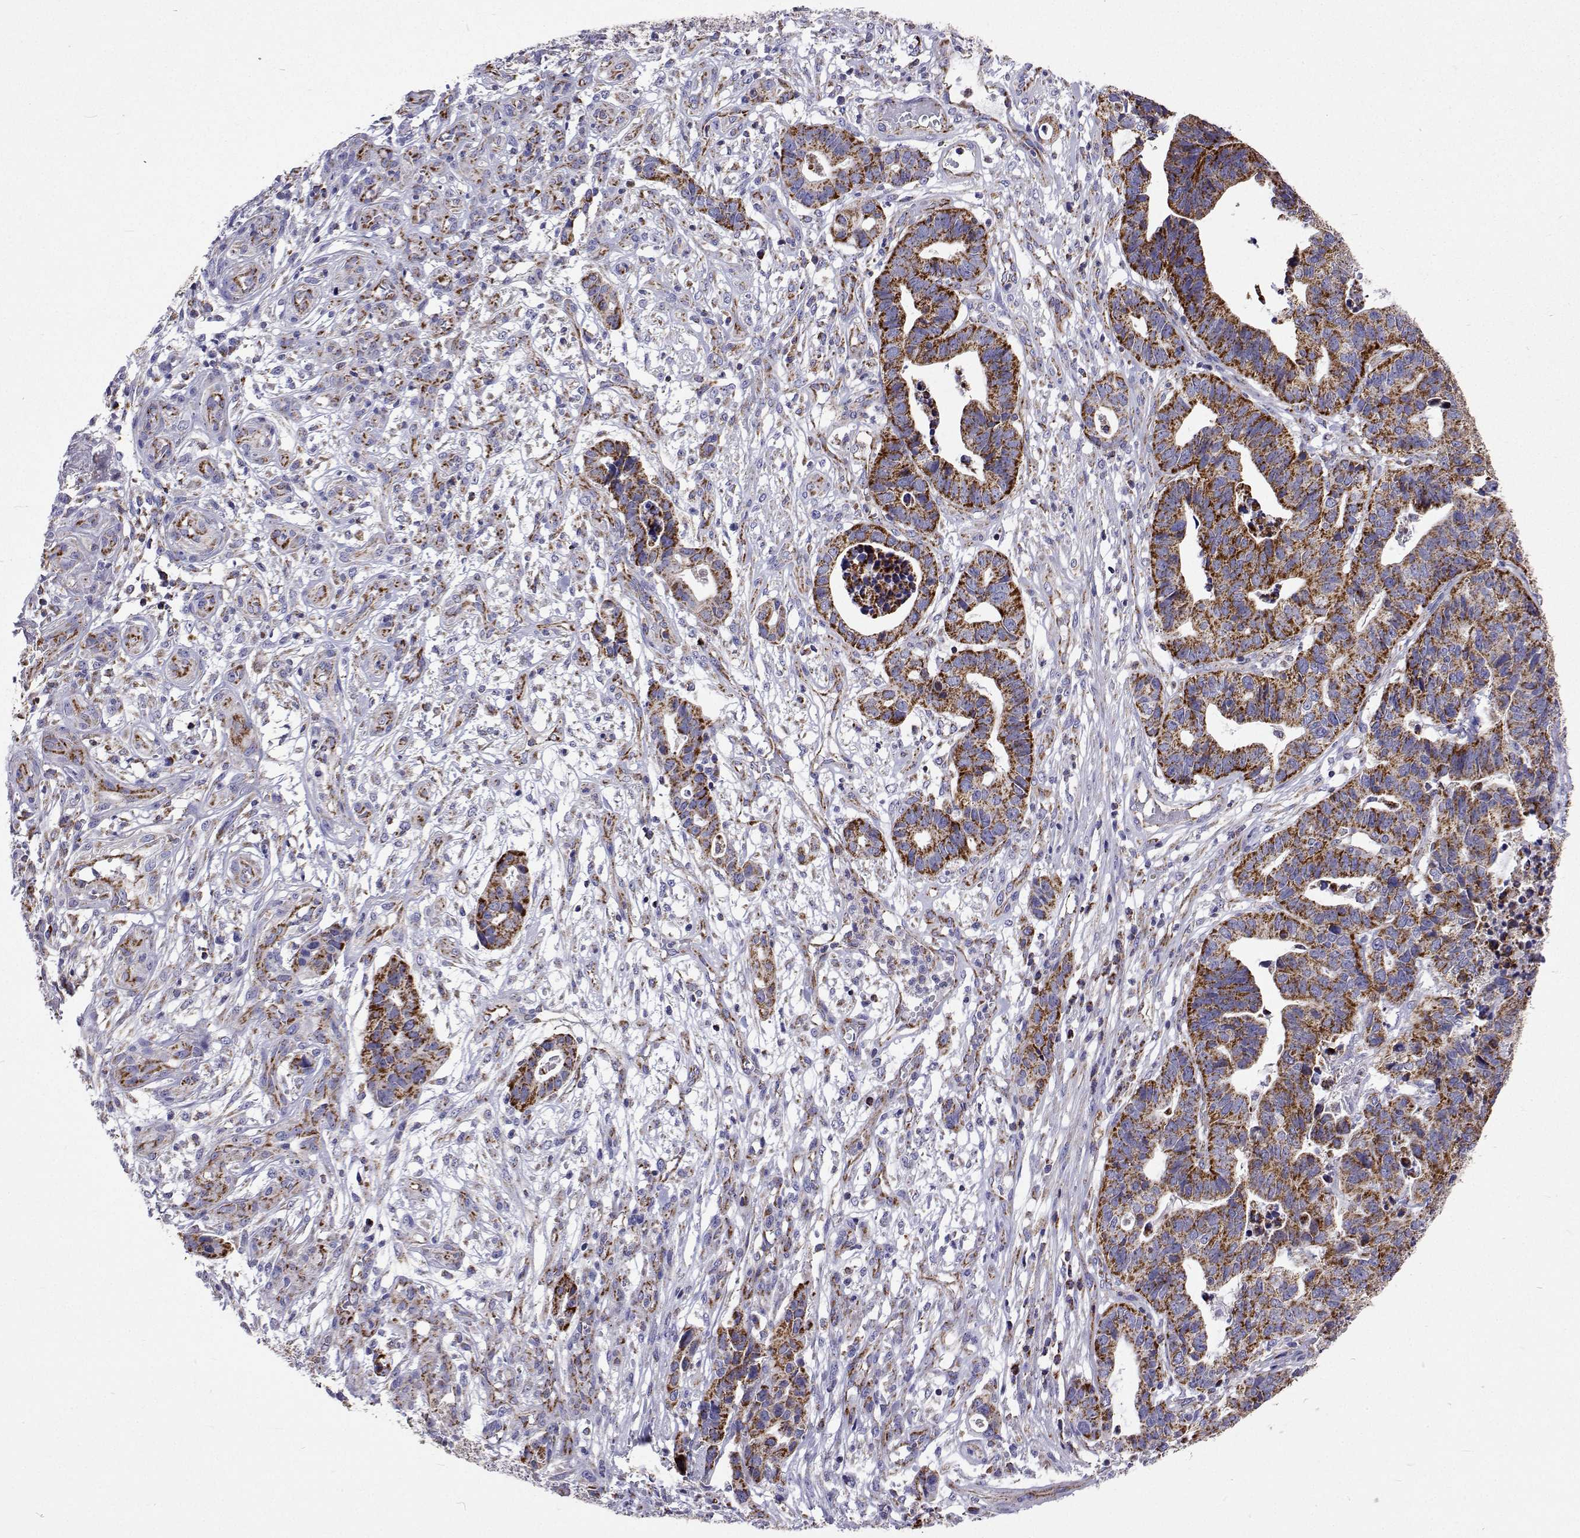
{"staining": {"intensity": "strong", "quantity": "25%-75%", "location": "cytoplasmic/membranous"}, "tissue": "stomach cancer", "cell_type": "Tumor cells", "image_type": "cancer", "snomed": [{"axis": "morphology", "description": "Adenocarcinoma, NOS"}, {"axis": "topography", "description": "Stomach, upper"}], "caption": "Stomach adenocarcinoma stained with a protein marker demonstrates strong staining in tumor cells.", "gene": "MCCC2", "patient": {"sex": "female", "age": 67}}